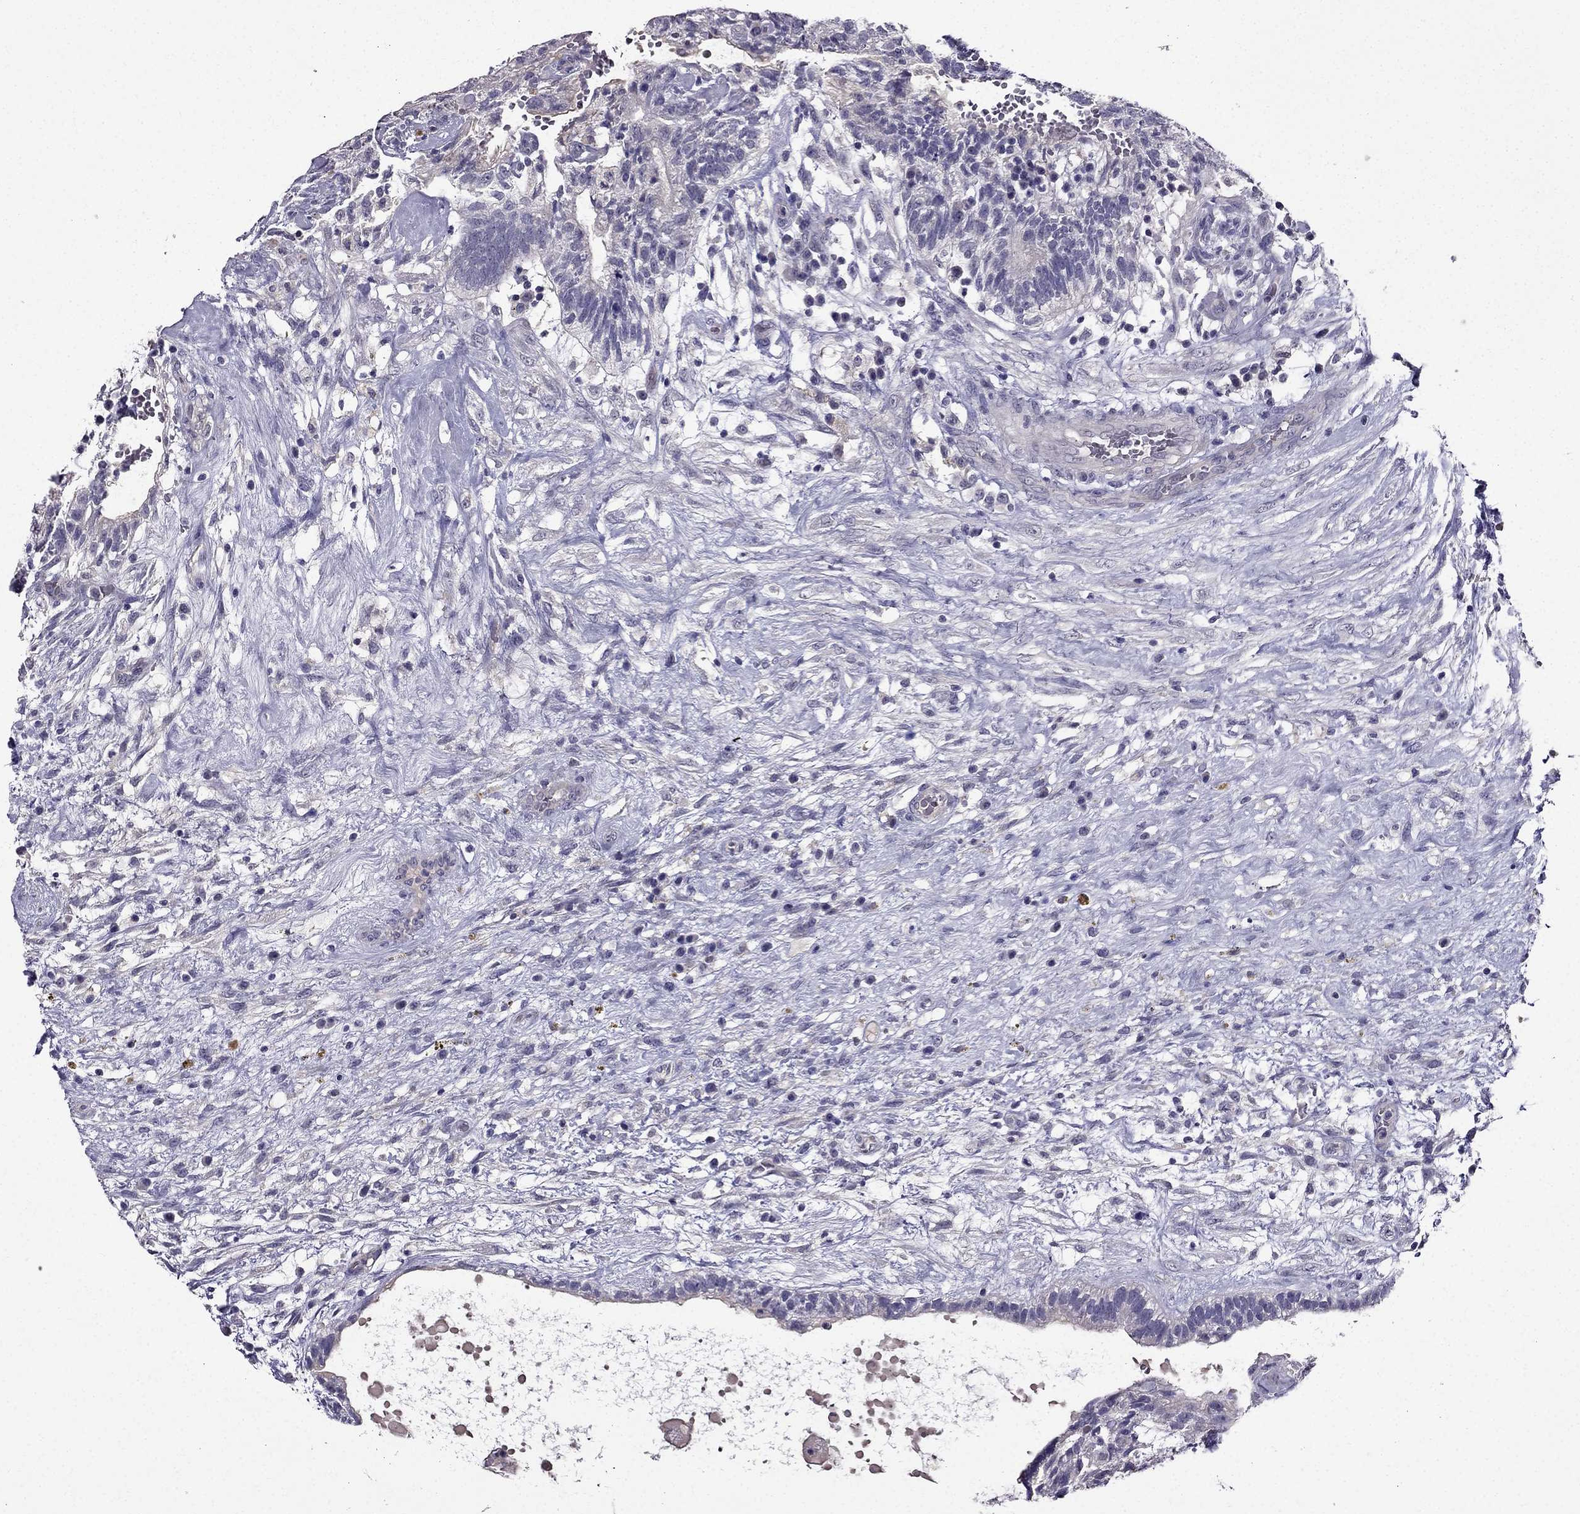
{"staining": {"intensity": "negative", "quantity": "none", "location": "none"}, "tissue": "testis cancer", "cell_type": "Tumor cells", "image_type": "cancer", "snomed": [{"axis": "morphology", "description": "Normal tissue, NOS"}, {"axis": "morphology", "description": "Carcinoma, Embryonal, NOS"}, {"axis": "topography", "description": "Testis"}, {"axis": "topography", "description": "Epididymis"}], "caption": "The image exhibits no significant expression in tumor cells of testis cancer.", "gene": "DUSP15", "patient": {"sex": "male", "age": 32}}